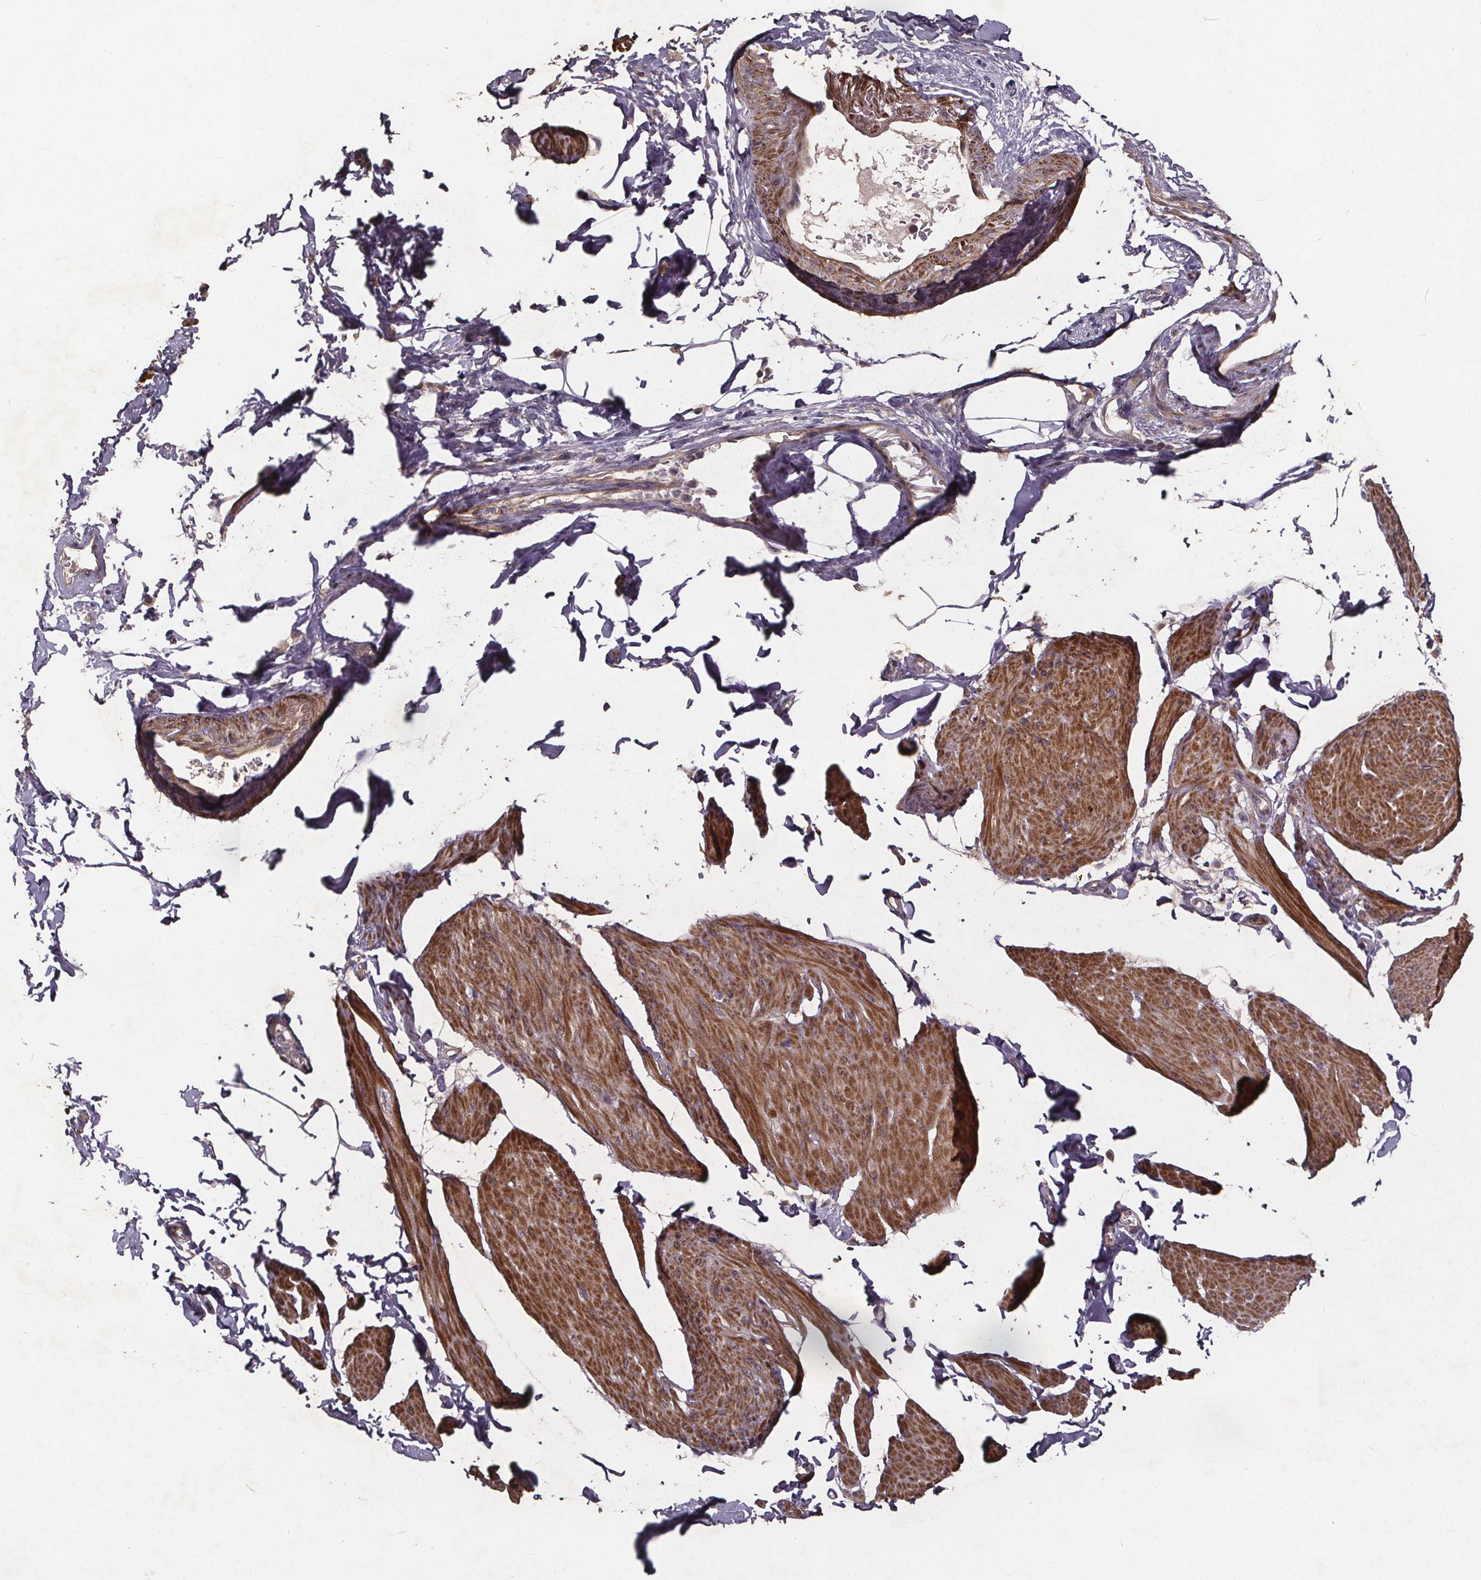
{"staining": {"intensity": "moderate", "quantity": "25%-75%", "location": "cytoplasmic/membranous"}, "tissue": "smooth muscle", "cell_type": "Smooth muscle cells", "image_type": "normal", "snomed": [{"axis": "morphology", "description": "Normal tissue, NOS"}, {"axis": "topography", "description": "Adipose tissue"}, {"axis": "topography", "description": "Smooth muscle"}, {"axis": "topography", "description": "Peripheral nerve tissue"}], "caption": "DAB (3,3'-diaminobenzidine) immunohistochemical staining of benign human smooth muscle exhibits moderate cytoplasmic/membranous protein expression in approximately 25%-75% of smooth muscle cells.", "gene": "YME1L1", "patient": {"sex": "male", "age": 83}}